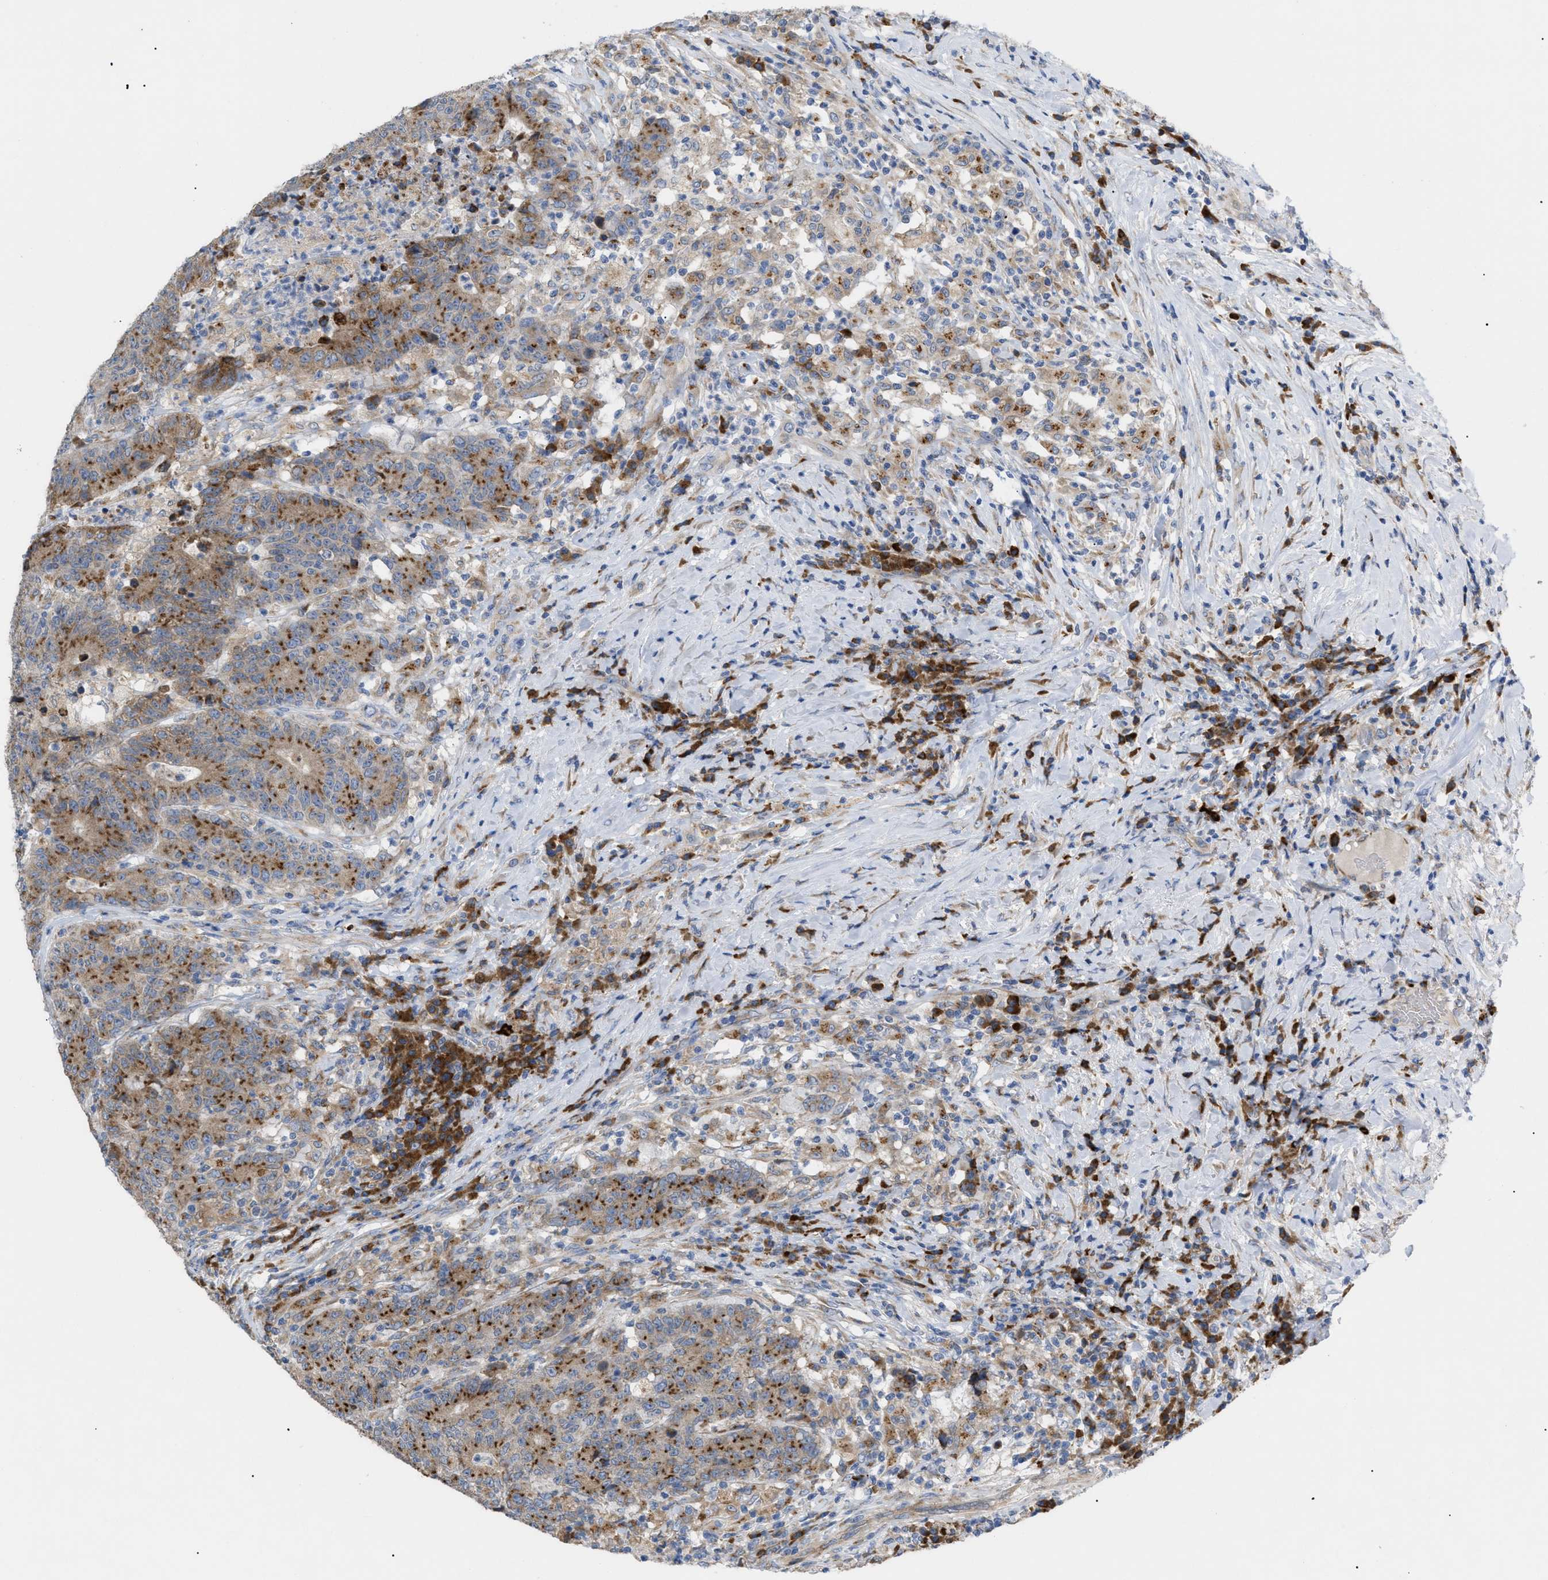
{"staining": {"intensity": "moderate", "quantity": ">75%", "location": "cytoplasmic/membranous"}, "tissue": "colorectal cancer", "cell_type": "Tumor cells", "image_type": "cancer", "snomed": [{"axis": "morphology", "description": "Normal tissue, NOS"}, {"axis": "morphology", "description": "Adenocarcinoma, NOS"}, {"axis": "topography", "description": "Colon"}], "caption": "Colorectal cancer stained with a protein marker reveals moderate staining in tumor cells.", "gene": "SLC50A1", "patient": {"sex": "female", "age": 75}}